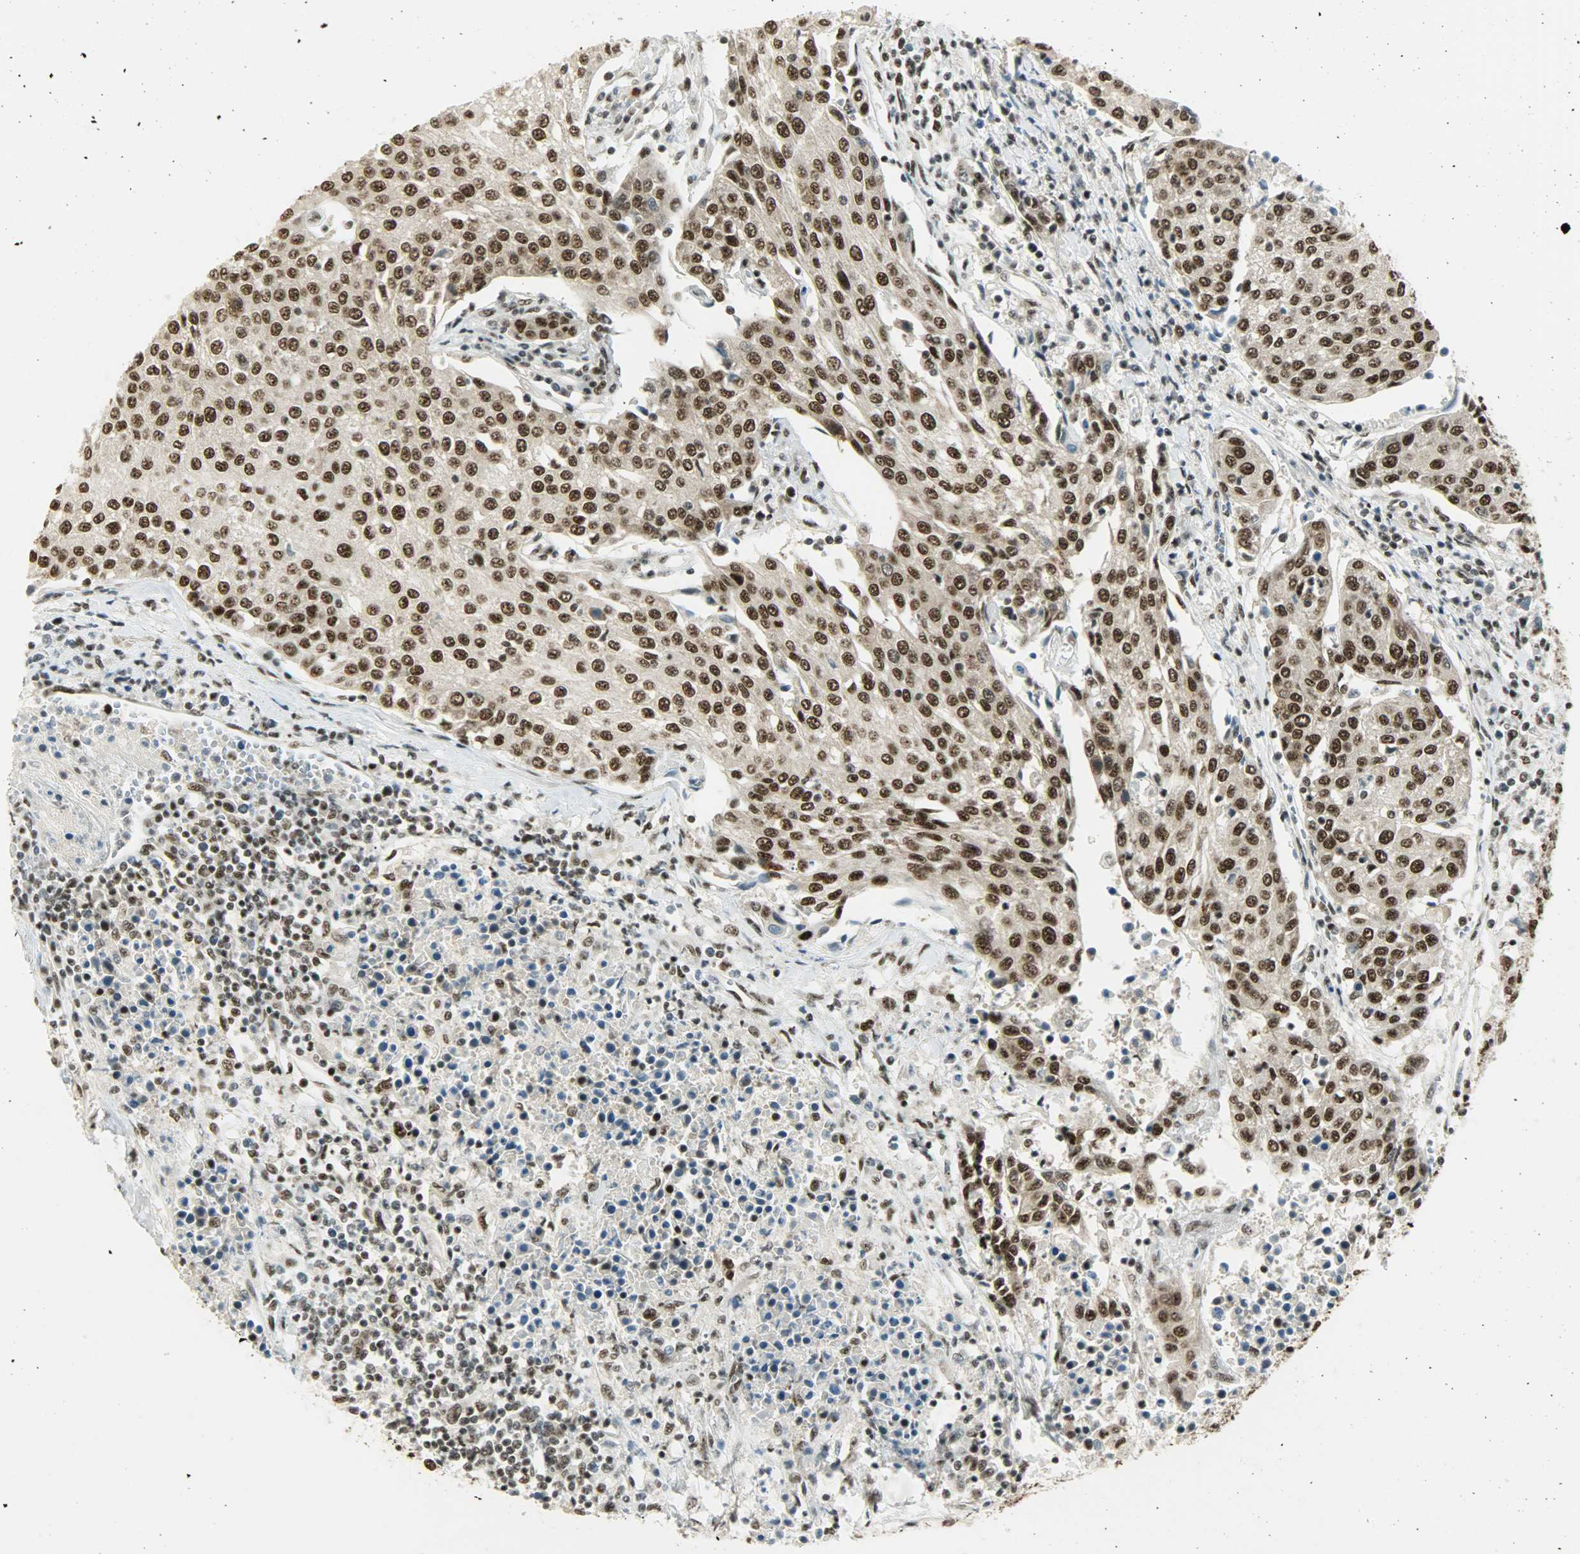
{"staining": {"intensity": "strong", "quantity": ">75%", "location": "nuclear"}, "tissue": "urothelial cancer", "cell_type": "Tumor cells", "image_type": "cancer", "snomed": [{"axis": "morphology", "description": "Urothelial carcinoma, High grade"}, {"axis": "topography", "description": "Urinary bladder"}], "caption": "An image of urothelial cancer stained for a protein demonstrates strong nuclear brown staining in tumor cells.", "gene": "SUGP1", "patient": {"sex": "female", "age": 85}}